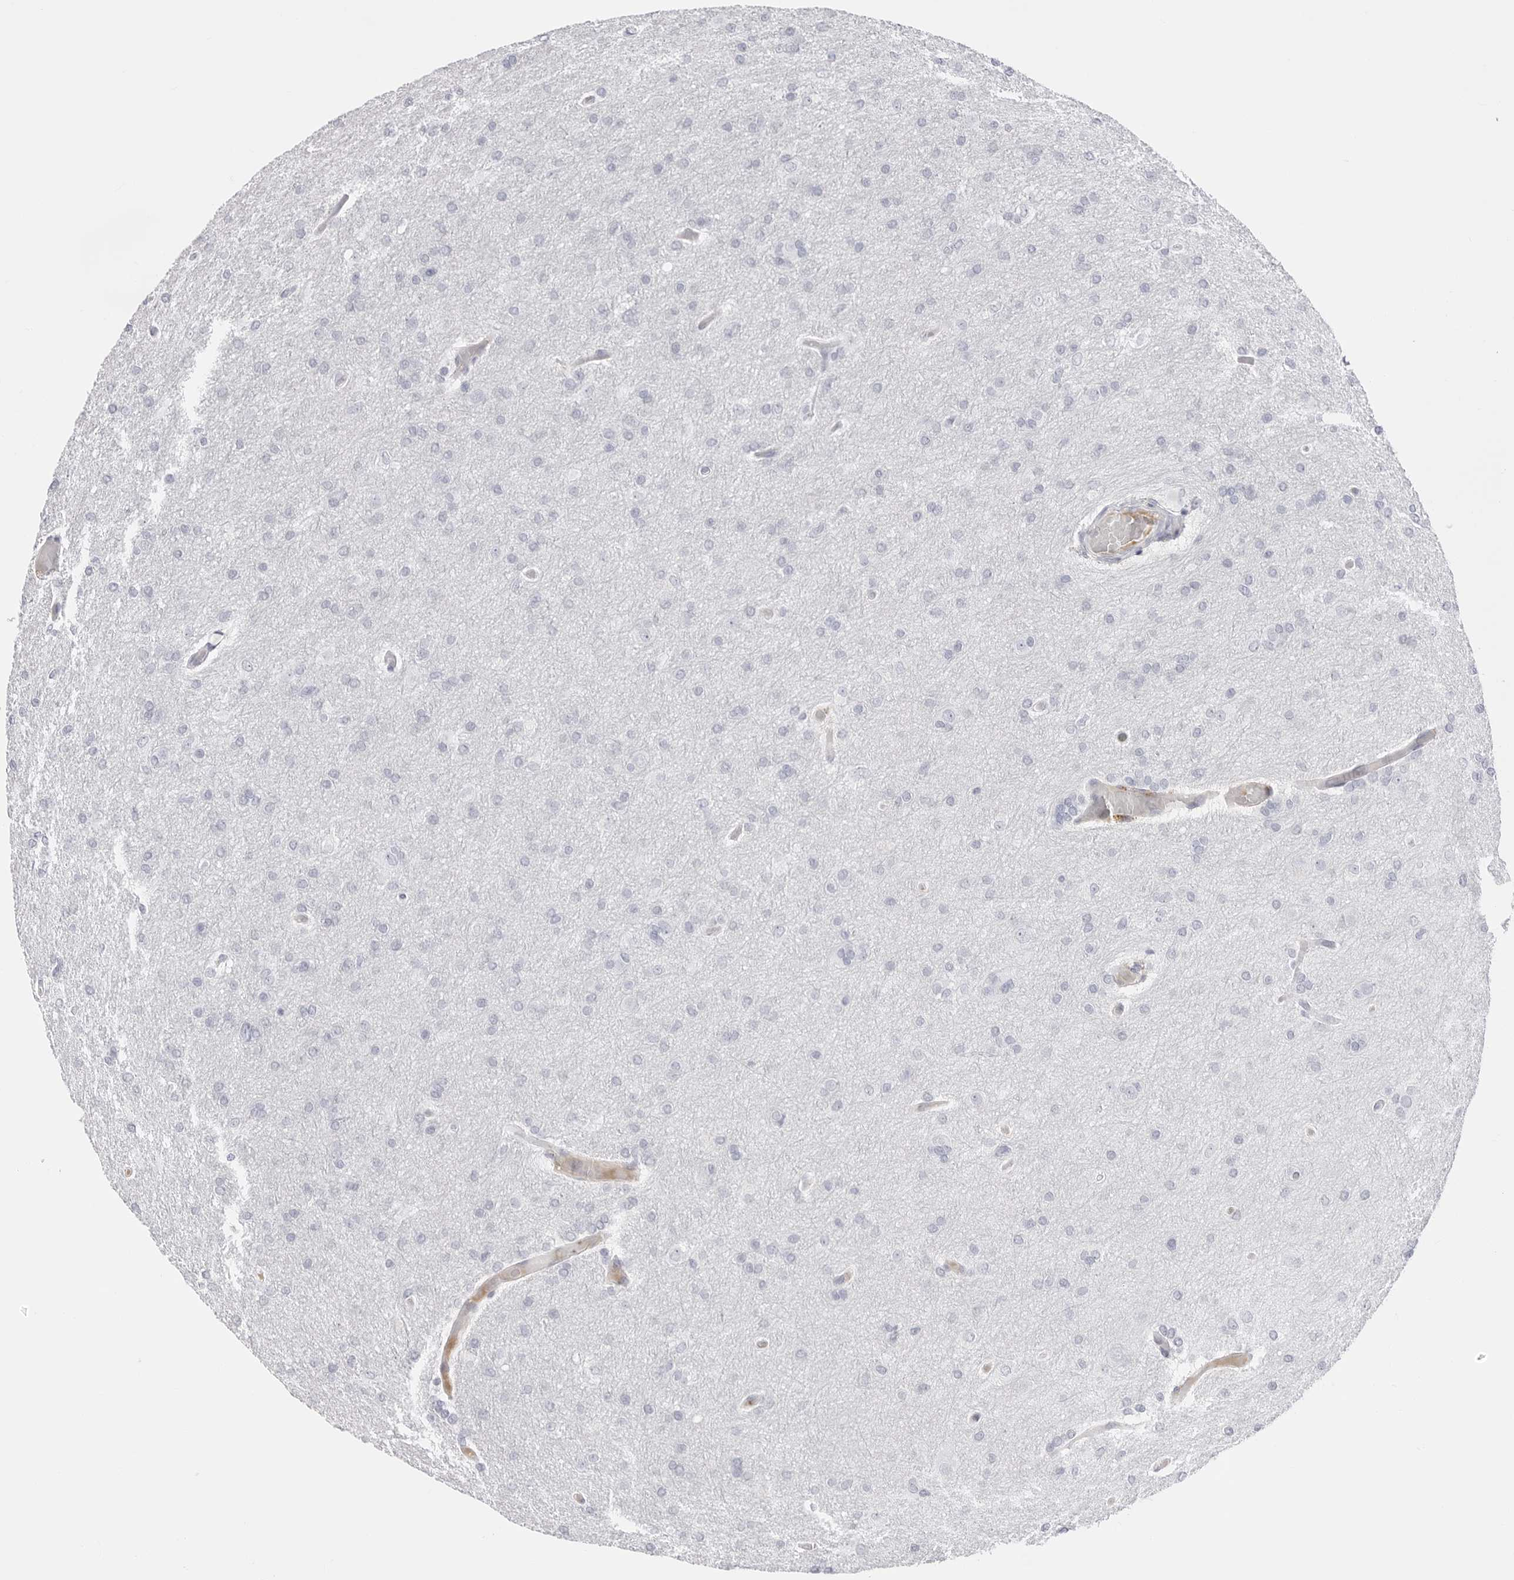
{"staining": {"intensity": "negative", "quantity": "none", "location": "none"}, "tissue": "glioma", "cell_type": "Tumor cells", "image_type": "cancer", "snomed": [{"axis": "morphology", "description": "Glioma, malignant, High grade"}, {"axis": "topography", "description": "Cerebral cortex"}], "caption": "Glioma was stained to show a protein in brown. There is no significant expression in tumor cells.", "gene": "TSSK1B", "patient": {"sex": "female", "age": 36}}